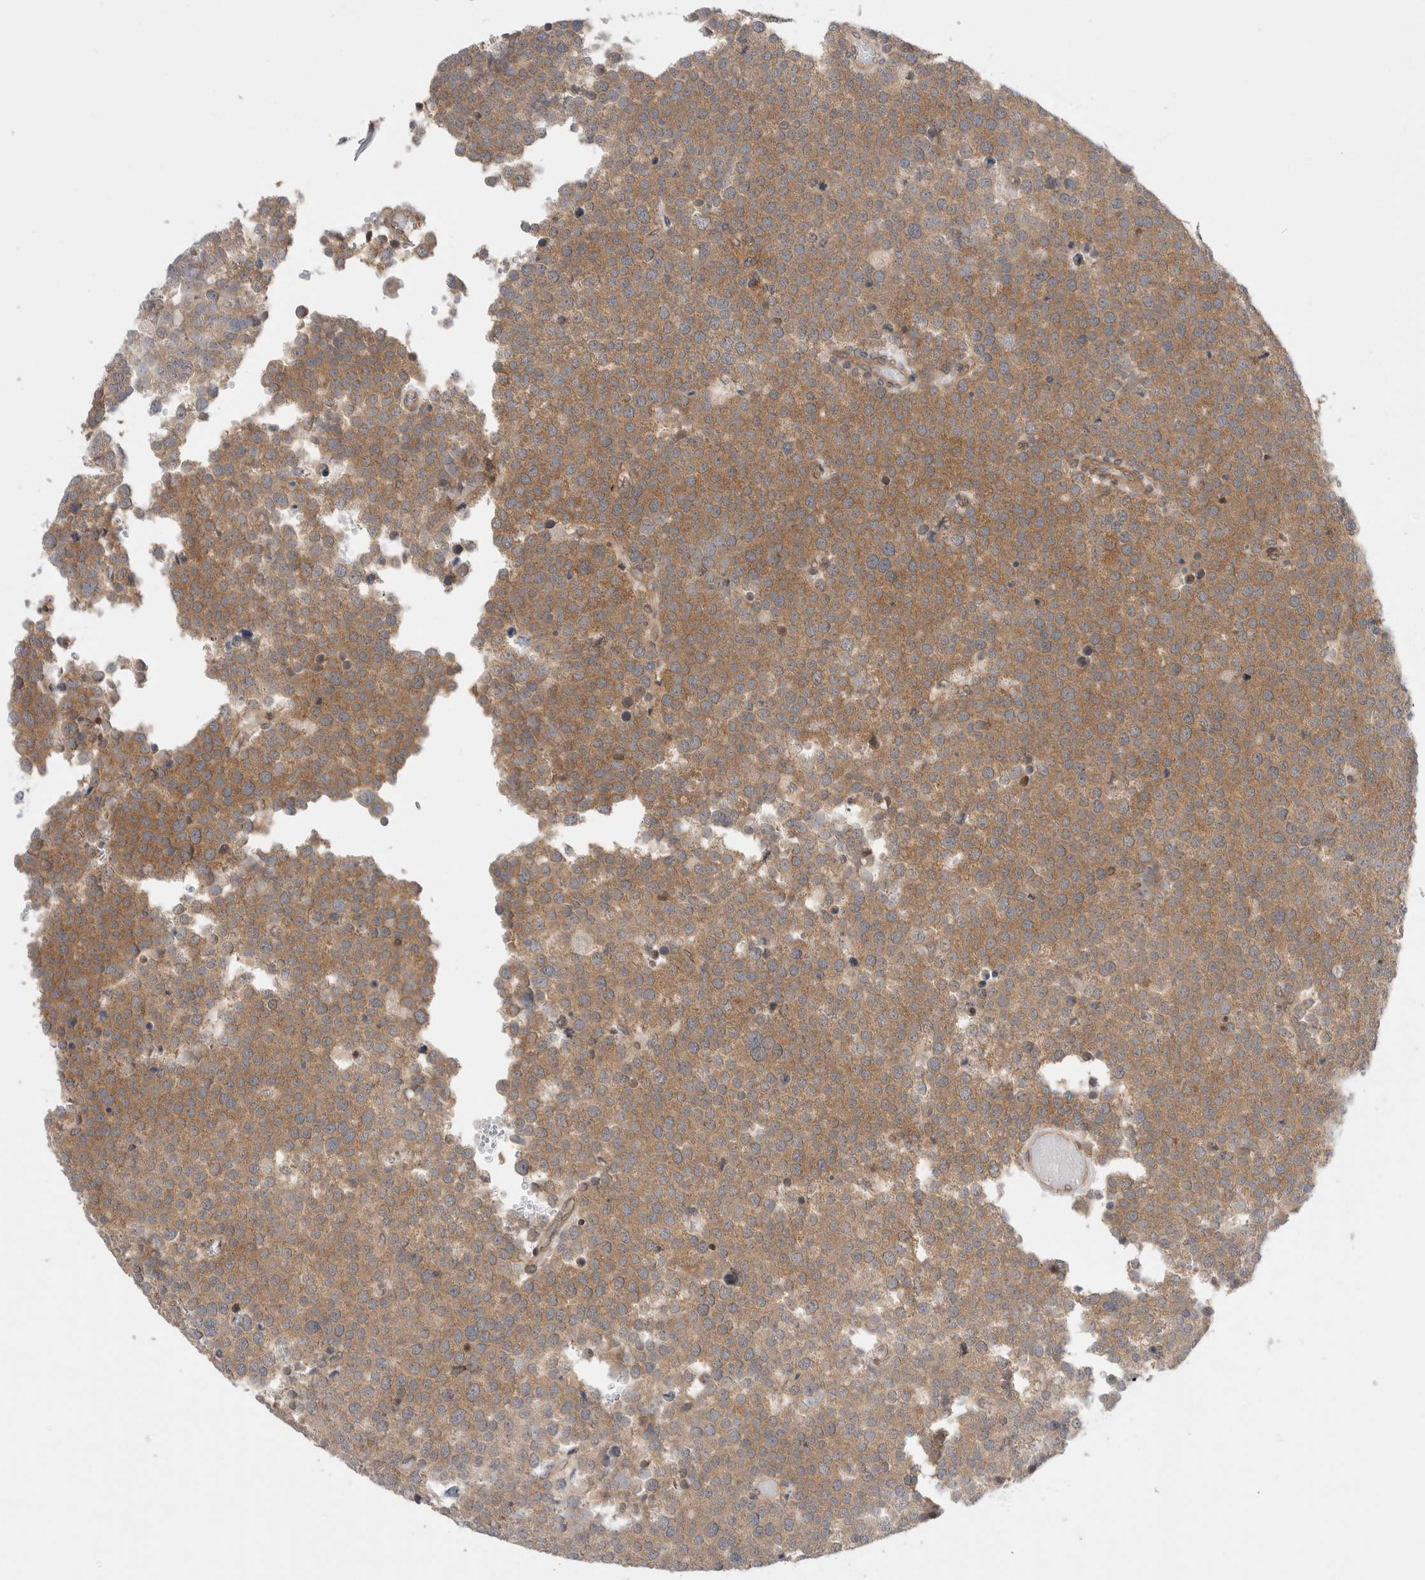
{"staining": {"intensity": "moderate", "quantity": ">75%", "location": "cytoplasmic/membranous"}, "tissue": "testis cancer", "cell_type": "Tumor cells", "image_type": "cancer", "snomed": [{"axis": "morphology", "description": "Seminoma, NOS"}, {"axis": "topography", "description": "Testis"}], "caption": "High-power microscopy captured an immunohistochemistry micrograph of seminoma (testis), revealing moderate cytoplasmic/membranous expression in about >75% of tumor cells.", "gene": "NFKB1", "patient": {"sex": "male", "age": 71}}